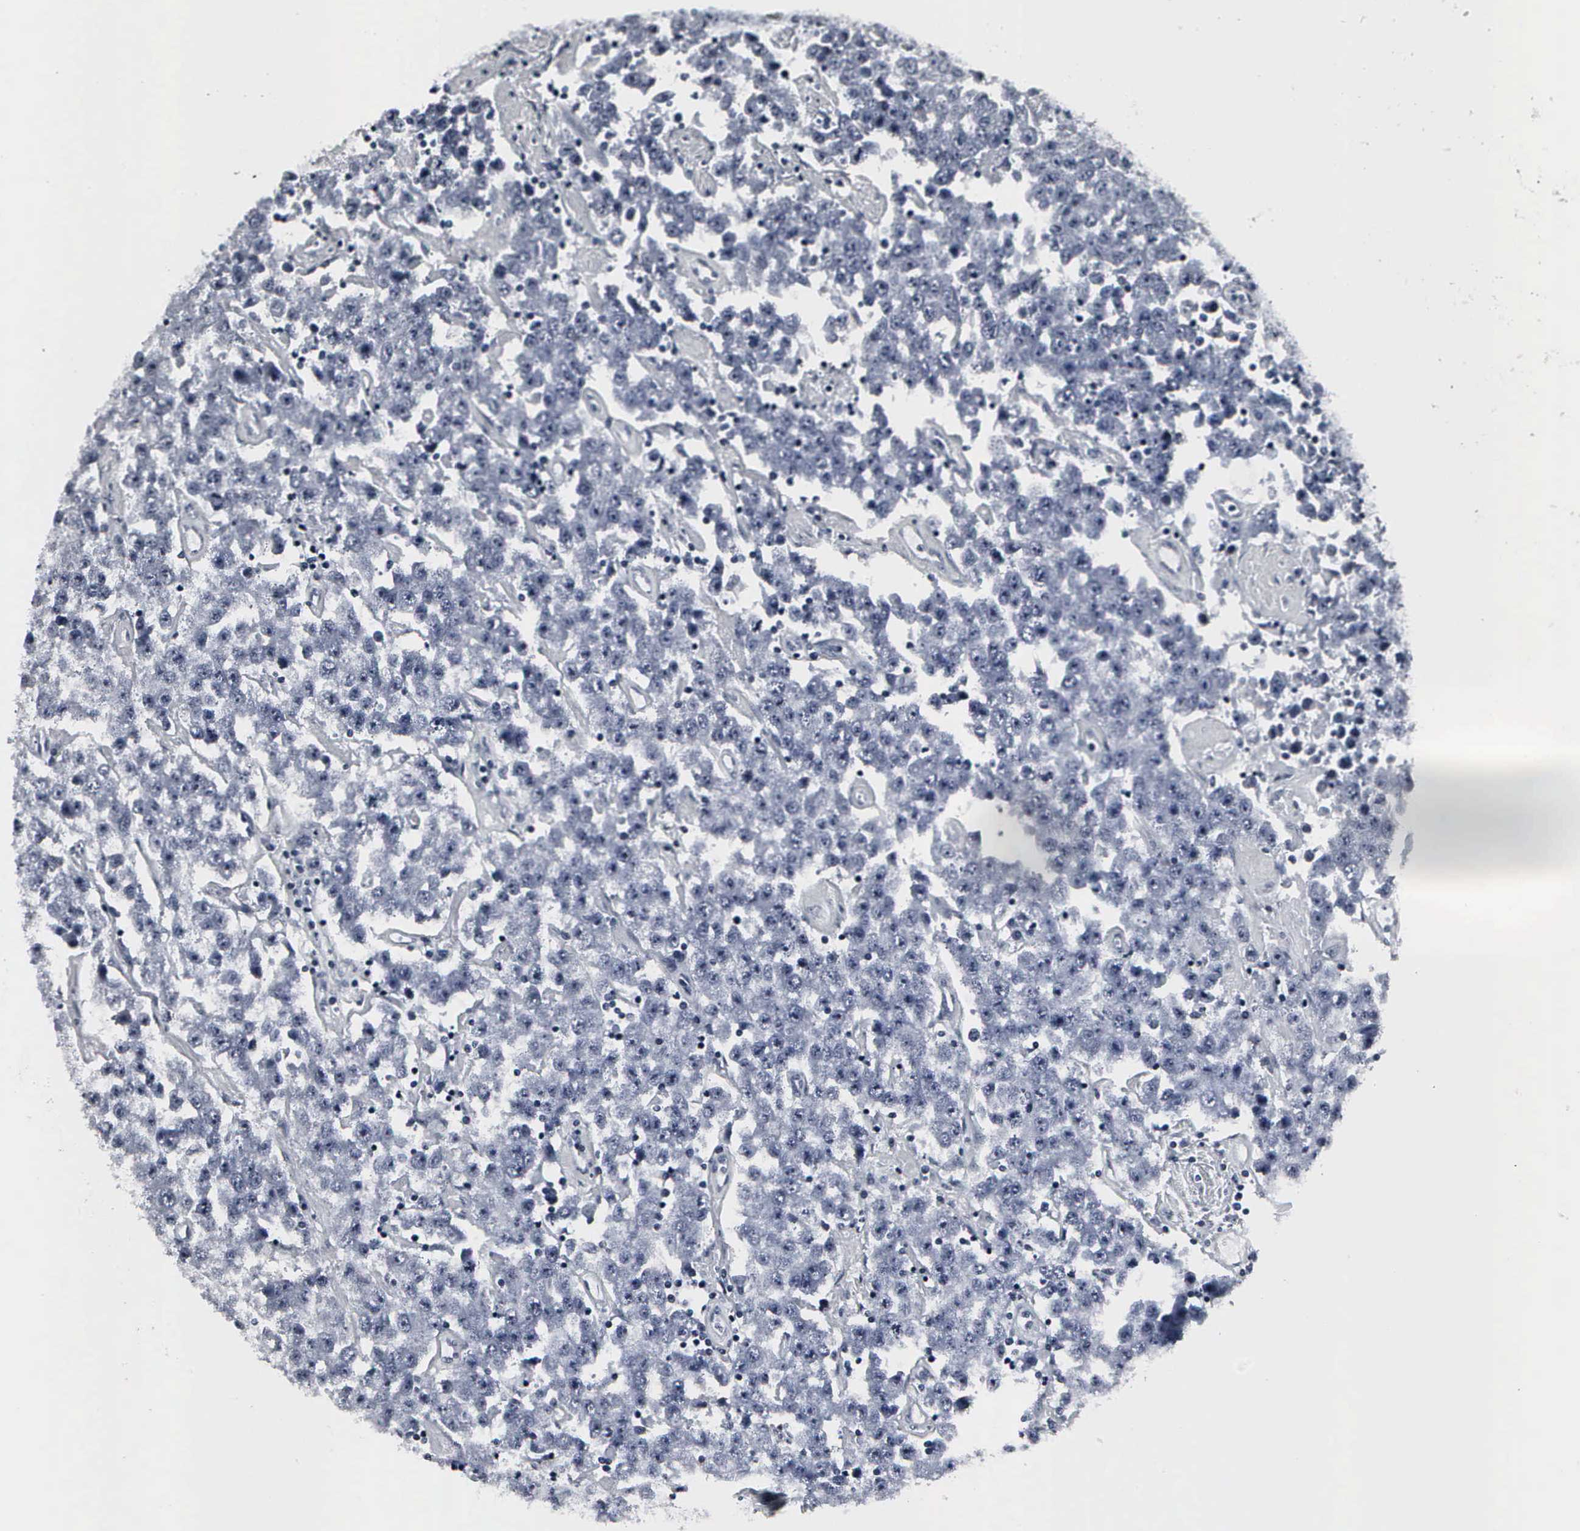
{"staining": {"intensity": "negative", "quantity": "none", "location": "none"}, "tissue": "testis cancer", "cell_type": "Tumor cells", "image_type": "cancer", "snomed": [{"axis": "morphology", "description": "Seminoma, NOS"}, {"axis": "topography", "description": "Testis"}], "caption": "Photomicrograph shows no significant protein positivity in tumor cells of testis cancer.", "gene": "DGCR2", "patient": {"sex": "male", "age": 52}}